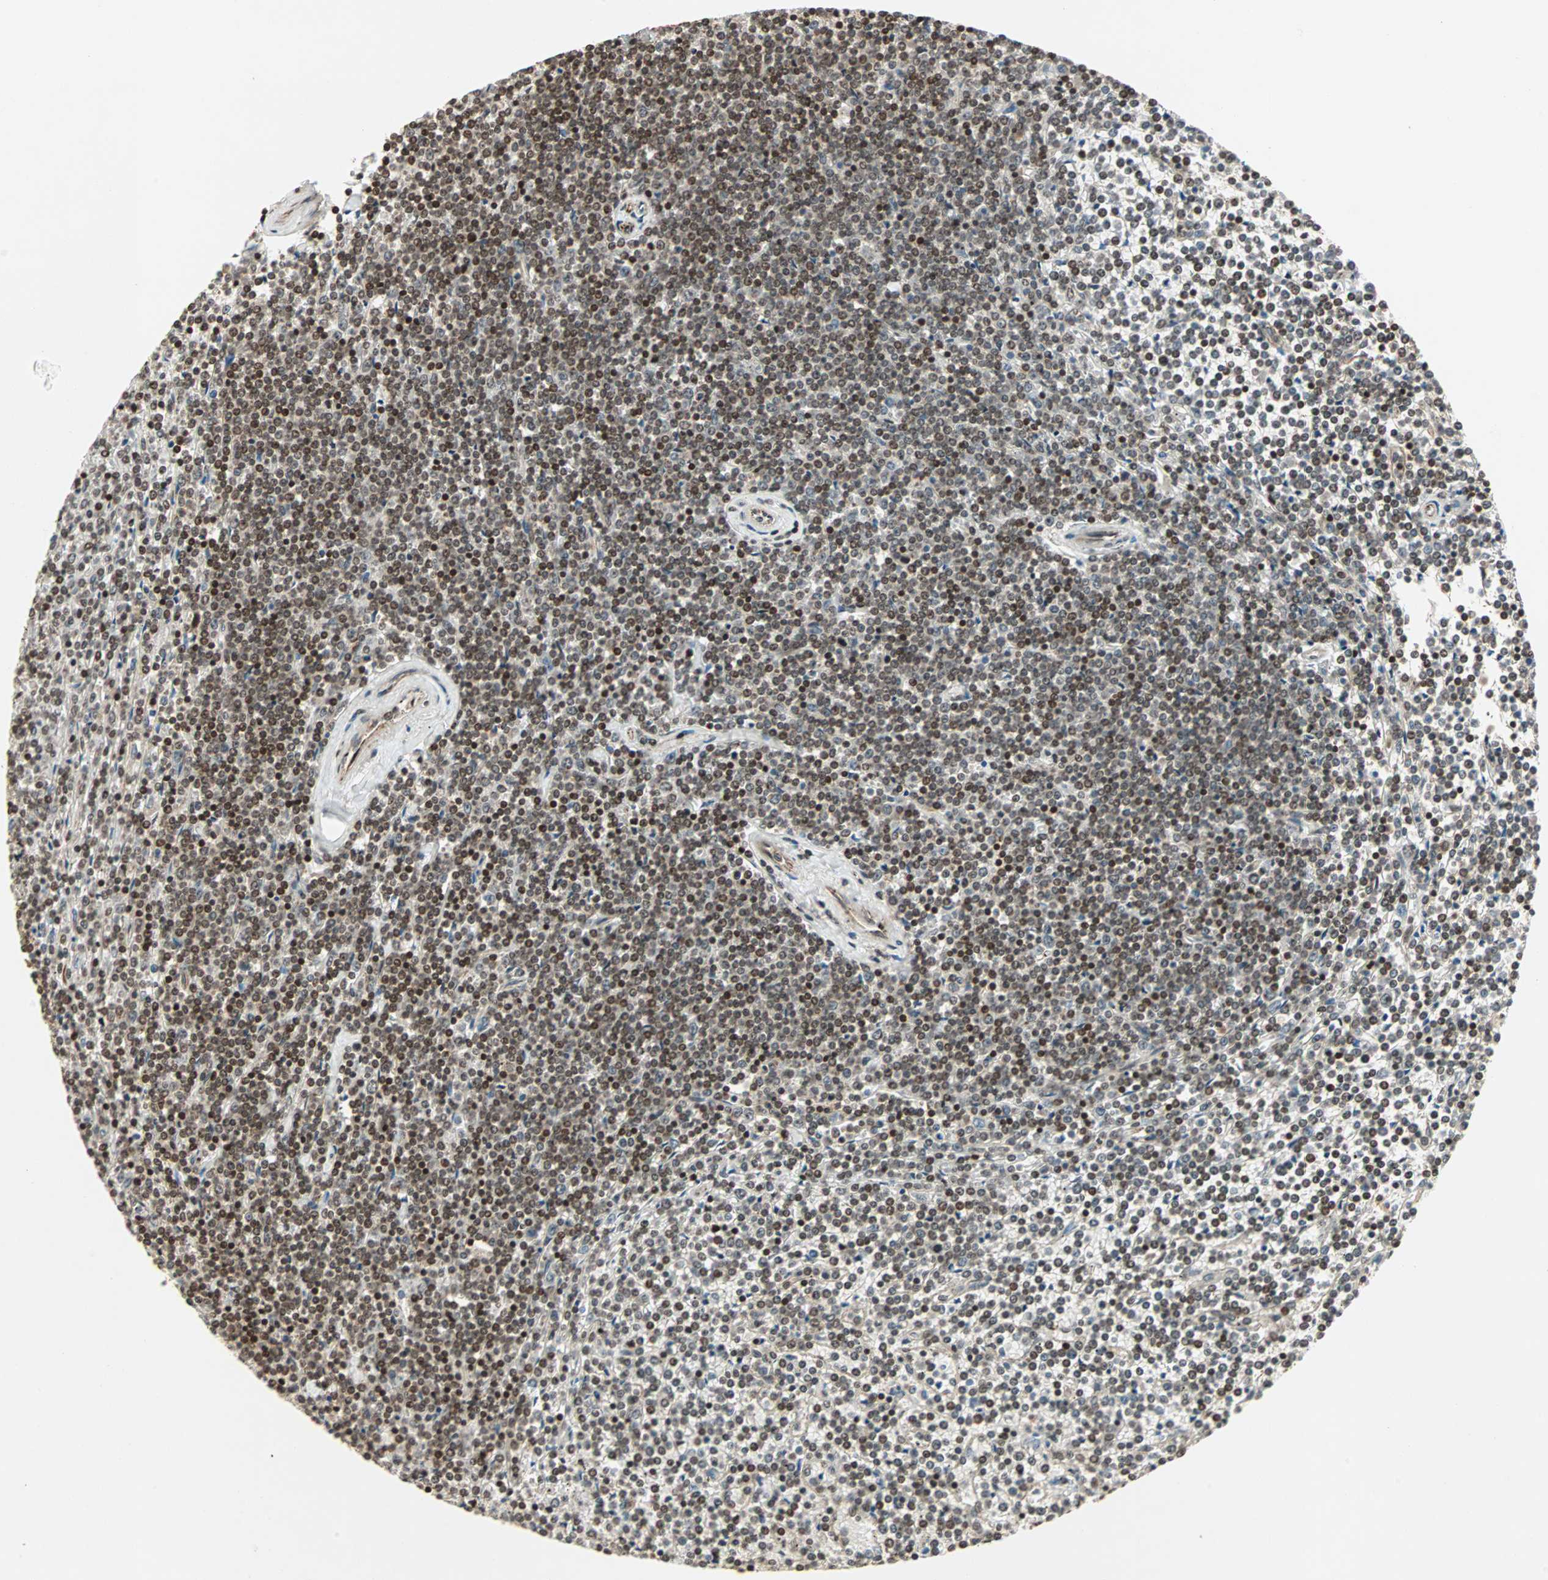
{"staining": {"intensity": "moderate", "quantity": ">75%", "location": "nuclear"}, "tissue": "lymphoma", "cell_type": "Tumor cells", "image_type": "cancer", "snomed": [{"axis": "morphology", "description": "Malignant lymphoma, non-Hodgkin's type, Low grade"}, {"axis": "topography", "description": "Spleen"}], "caption": "Lymphoma stained with IHC demonstrates moderate nuclear expression in about >75% of tumor cells.", "gene": "ZBED9", "patient": {"sex": "female", "age": 19}}